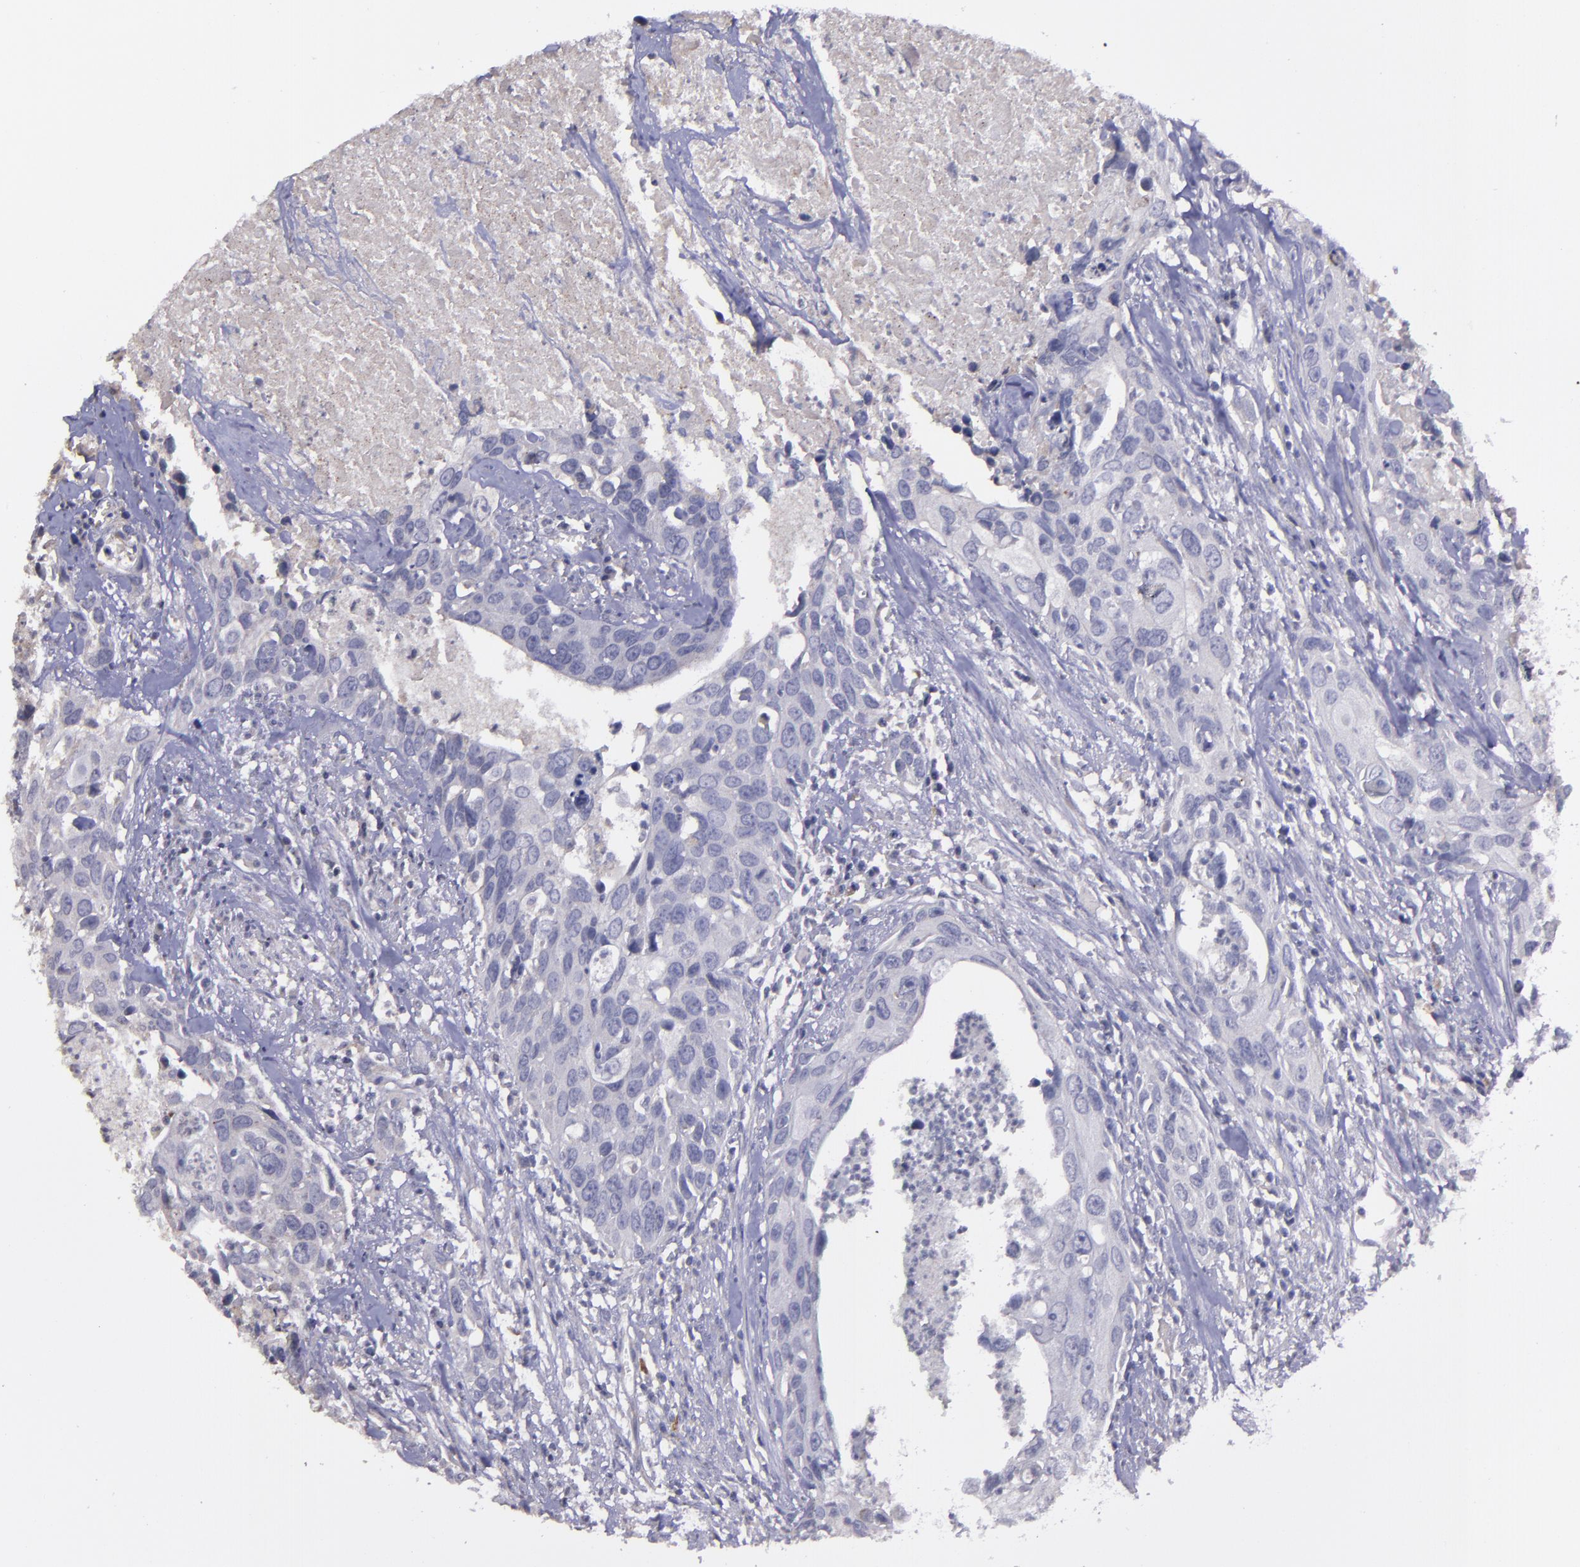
{"staining": {"intensity": "negative", "quantity": "none", "location": "none"}, "tissue": "urothelial cancer", "cell_type": "Tumor cells", "image_type": "cancer", "snomed": [{"axis": "morphology", "description": "Urothelial carcinoma, High grade"}, {"axis": "topography", "description": "Urinary bladder"}], "caption": "High-grade urothelial carcinoma was stained to show a protein in brown. There is no significant positivity in tumor cells.", "gene": "MASP1", "patient": {"sex": "male", "age": 71}}